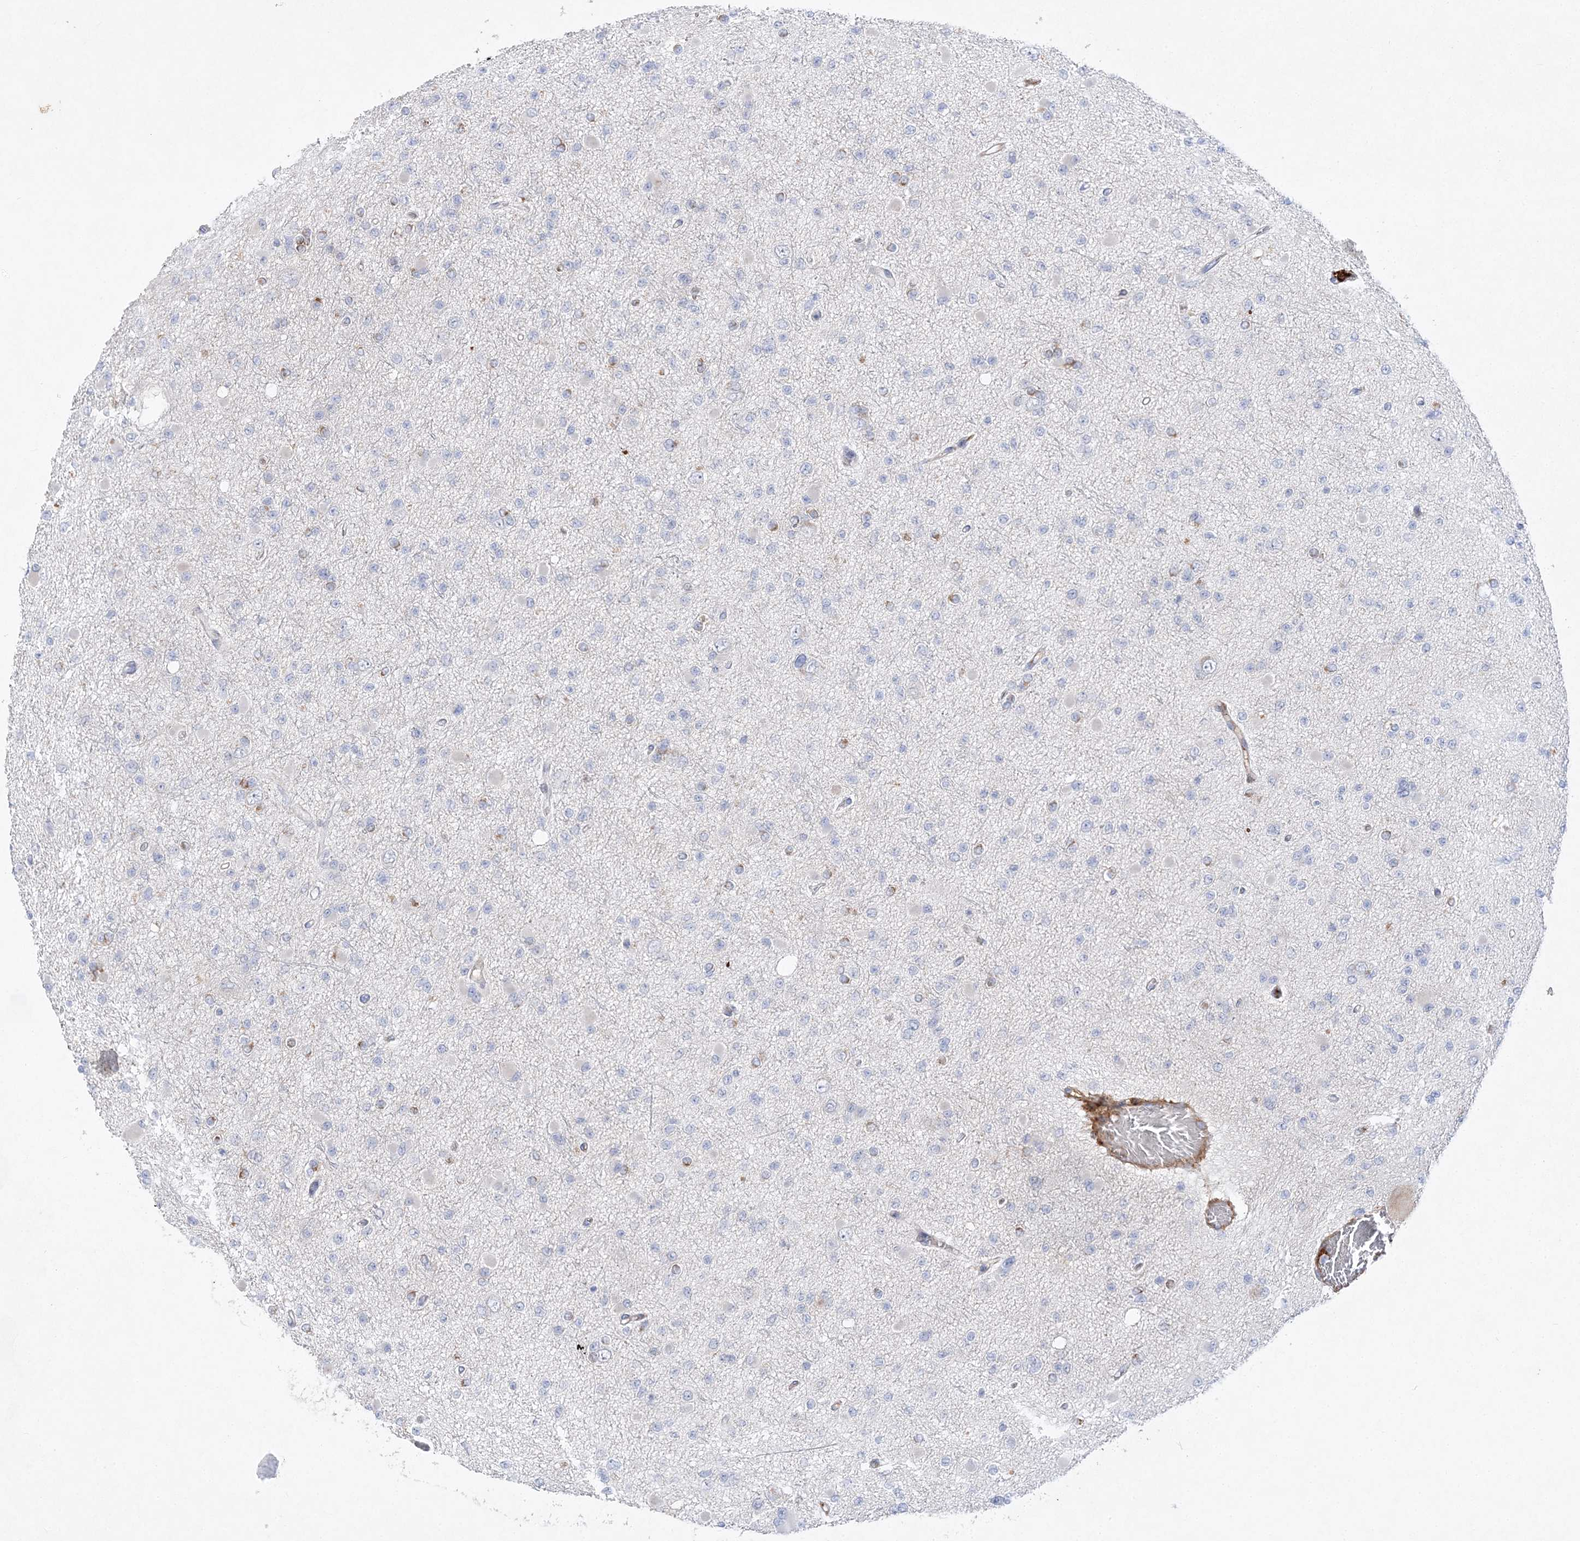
{"staining": {"intensity": "negative", "quantity": "none", "location": "none"}, "tissue": "glioma", "cell_type": "Tumor cells", "image_type": "cancer", "snomed": [{"axis": "morphology", "description": "Glioma, malignant, Low grade"}, {"axis": "topography", "description": "Brain"}], "caption": "Malignant low-grade glioma stained for a protein using immunohistochemistry shows no positivity tumor cells.", "gene": "TMEM132B", "patient": {"sex": "female", "age": 22}}